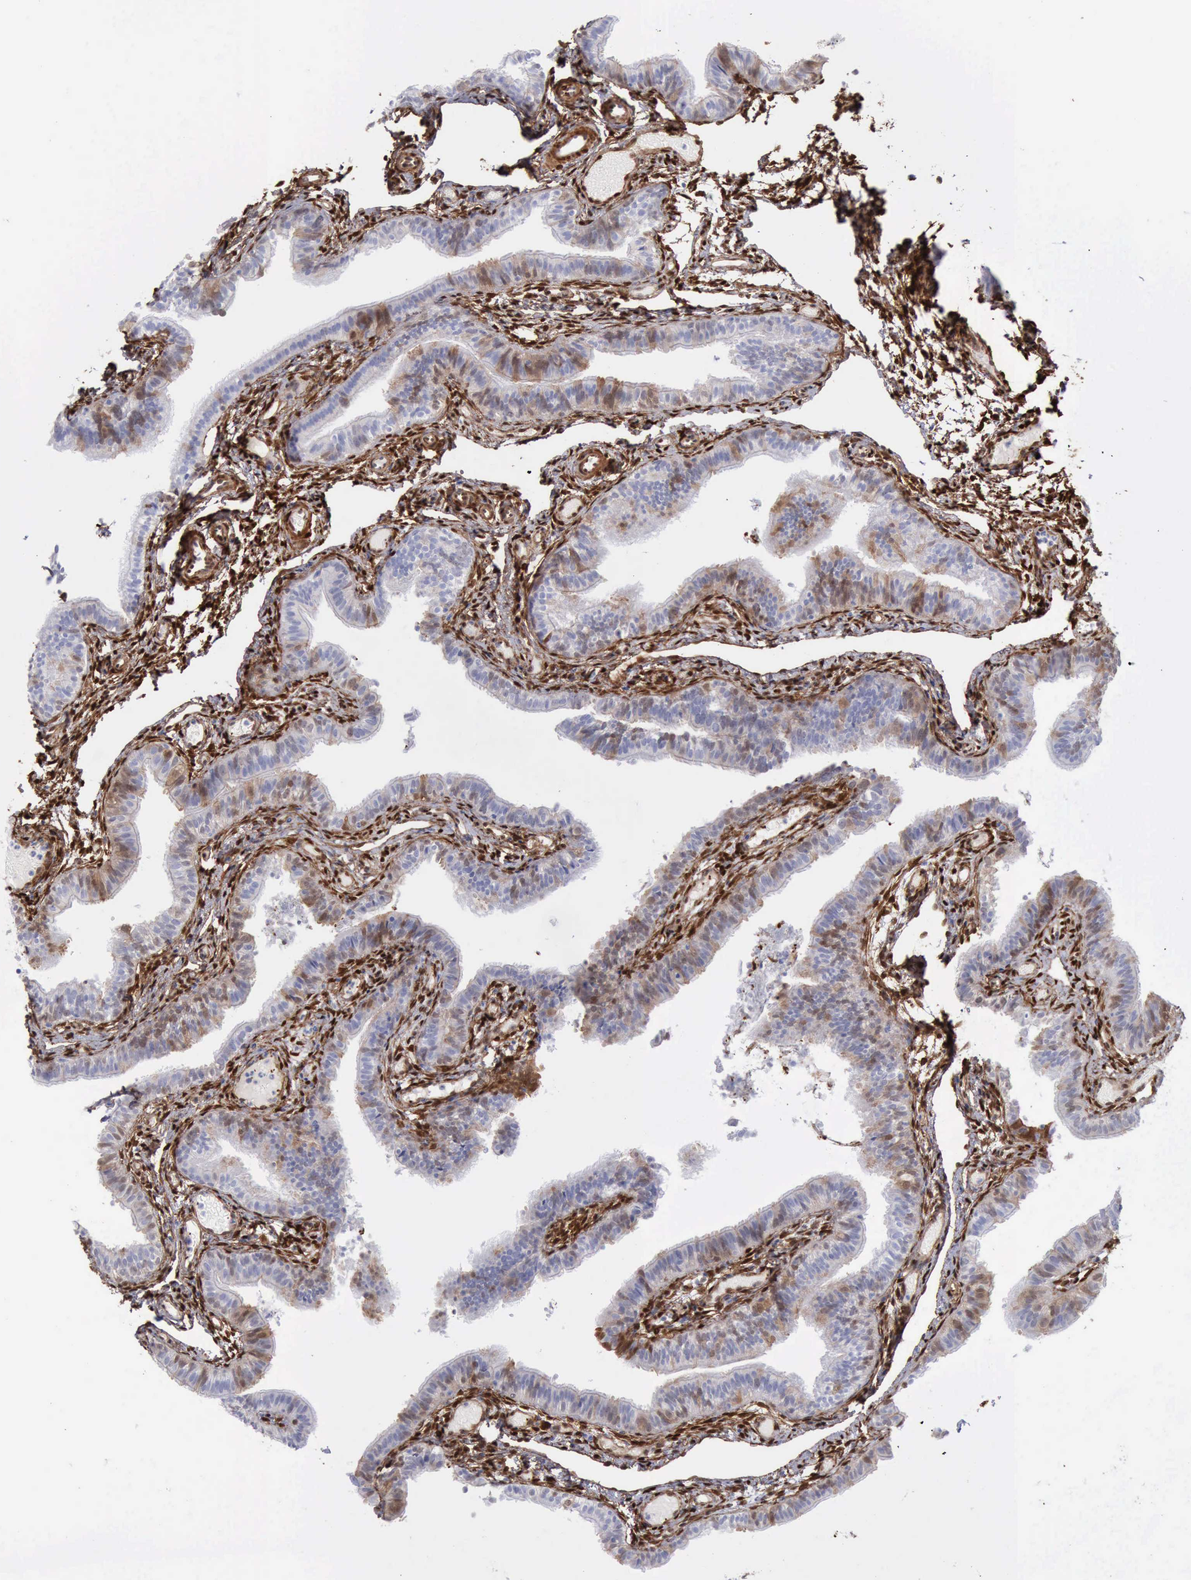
{"staining": {"intensity": "negative", "quantity": "none", "location": "none"}, "tissue": "fallopian tube", "cell_type": "Glandular cells", "image_type": "normal", "snomed": [{"axis": "morphology", "description": "Normal tissue, NOS"}, {"axis": "morphology", "description": "Dermoid, NOS"}, {"axis": "topography", "description": "Fallopian tube"}], "caption": "This is a photomicrograph of immunohistochemistry (IHC) staining of benign fallopian tube, which shows no positivity in glandular cells.", "gene": "FHL1", "patient": {"sex": "female", "age": 33}}